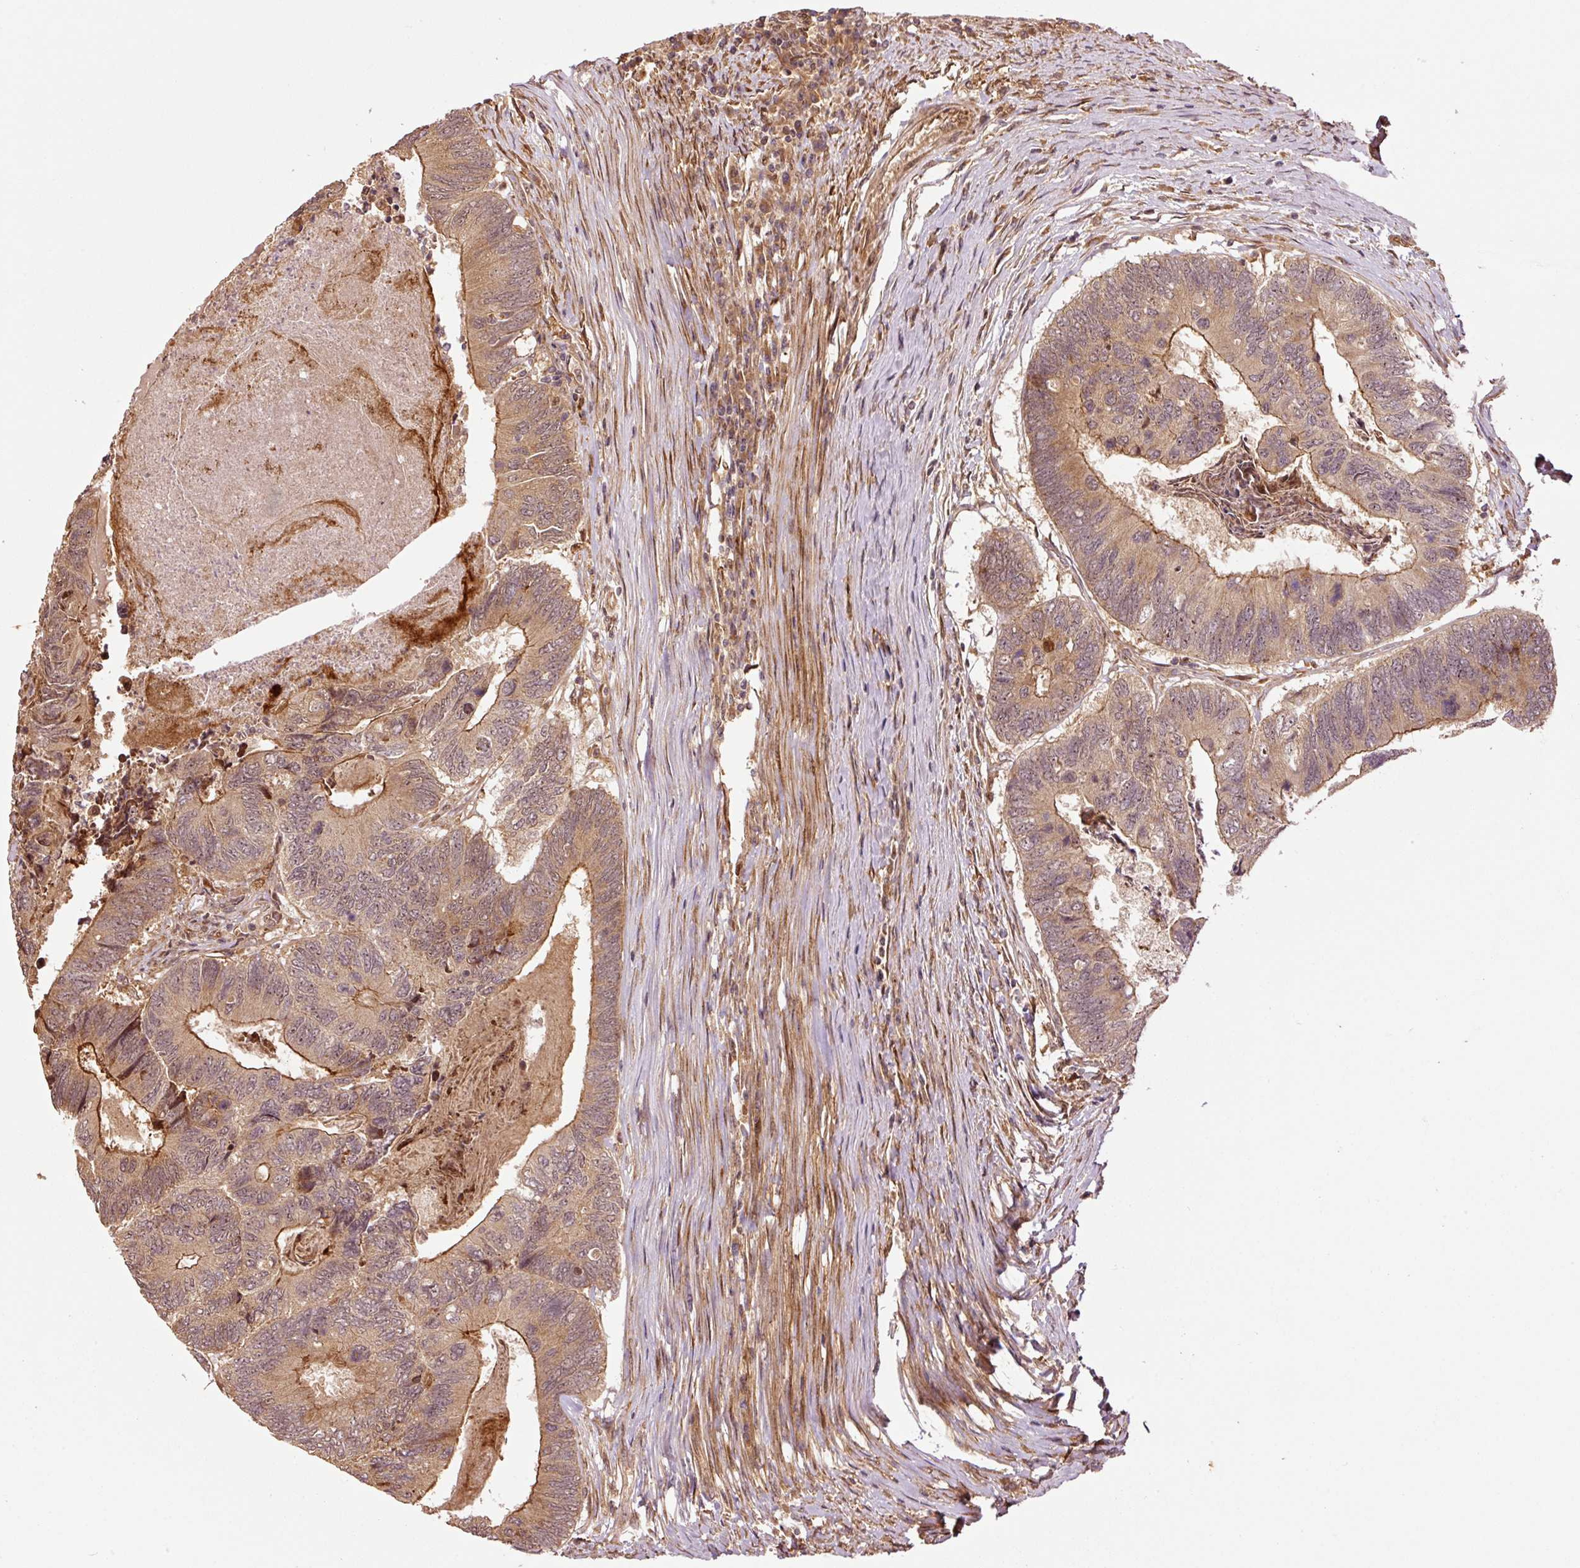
{"staining": {"intensity": "moderate", "quantity": ">75%", "location": "cytoplasmic/membranous"}, "tissue": "colorectal cancer", "cell_type": "Tumor cells", "image_type": "cancer", "snomed": [{"axis": "morphology", "description": "Adenocarcinoma, NOS"}, {"axis": "topography", "description": "Colon"}], "caption": "High-magnification brightfield microscopy of colorectal cancer (adenocarcinoma) stained with DAB (brown) and counterstained with hematoxylin (blue). tumor cells exhibit moderate cytoplasmic/membranous staining is identified in about>75% of cells. The staining was performed using DAB (3,3'-diaminobenzidine) to visualize the protein expression in brown, while the nuclei were stained in blue with hematoxylin (Magnification: 20x).", "gene": "OXER1", "patient": {"sex": "female", "age": 67}}